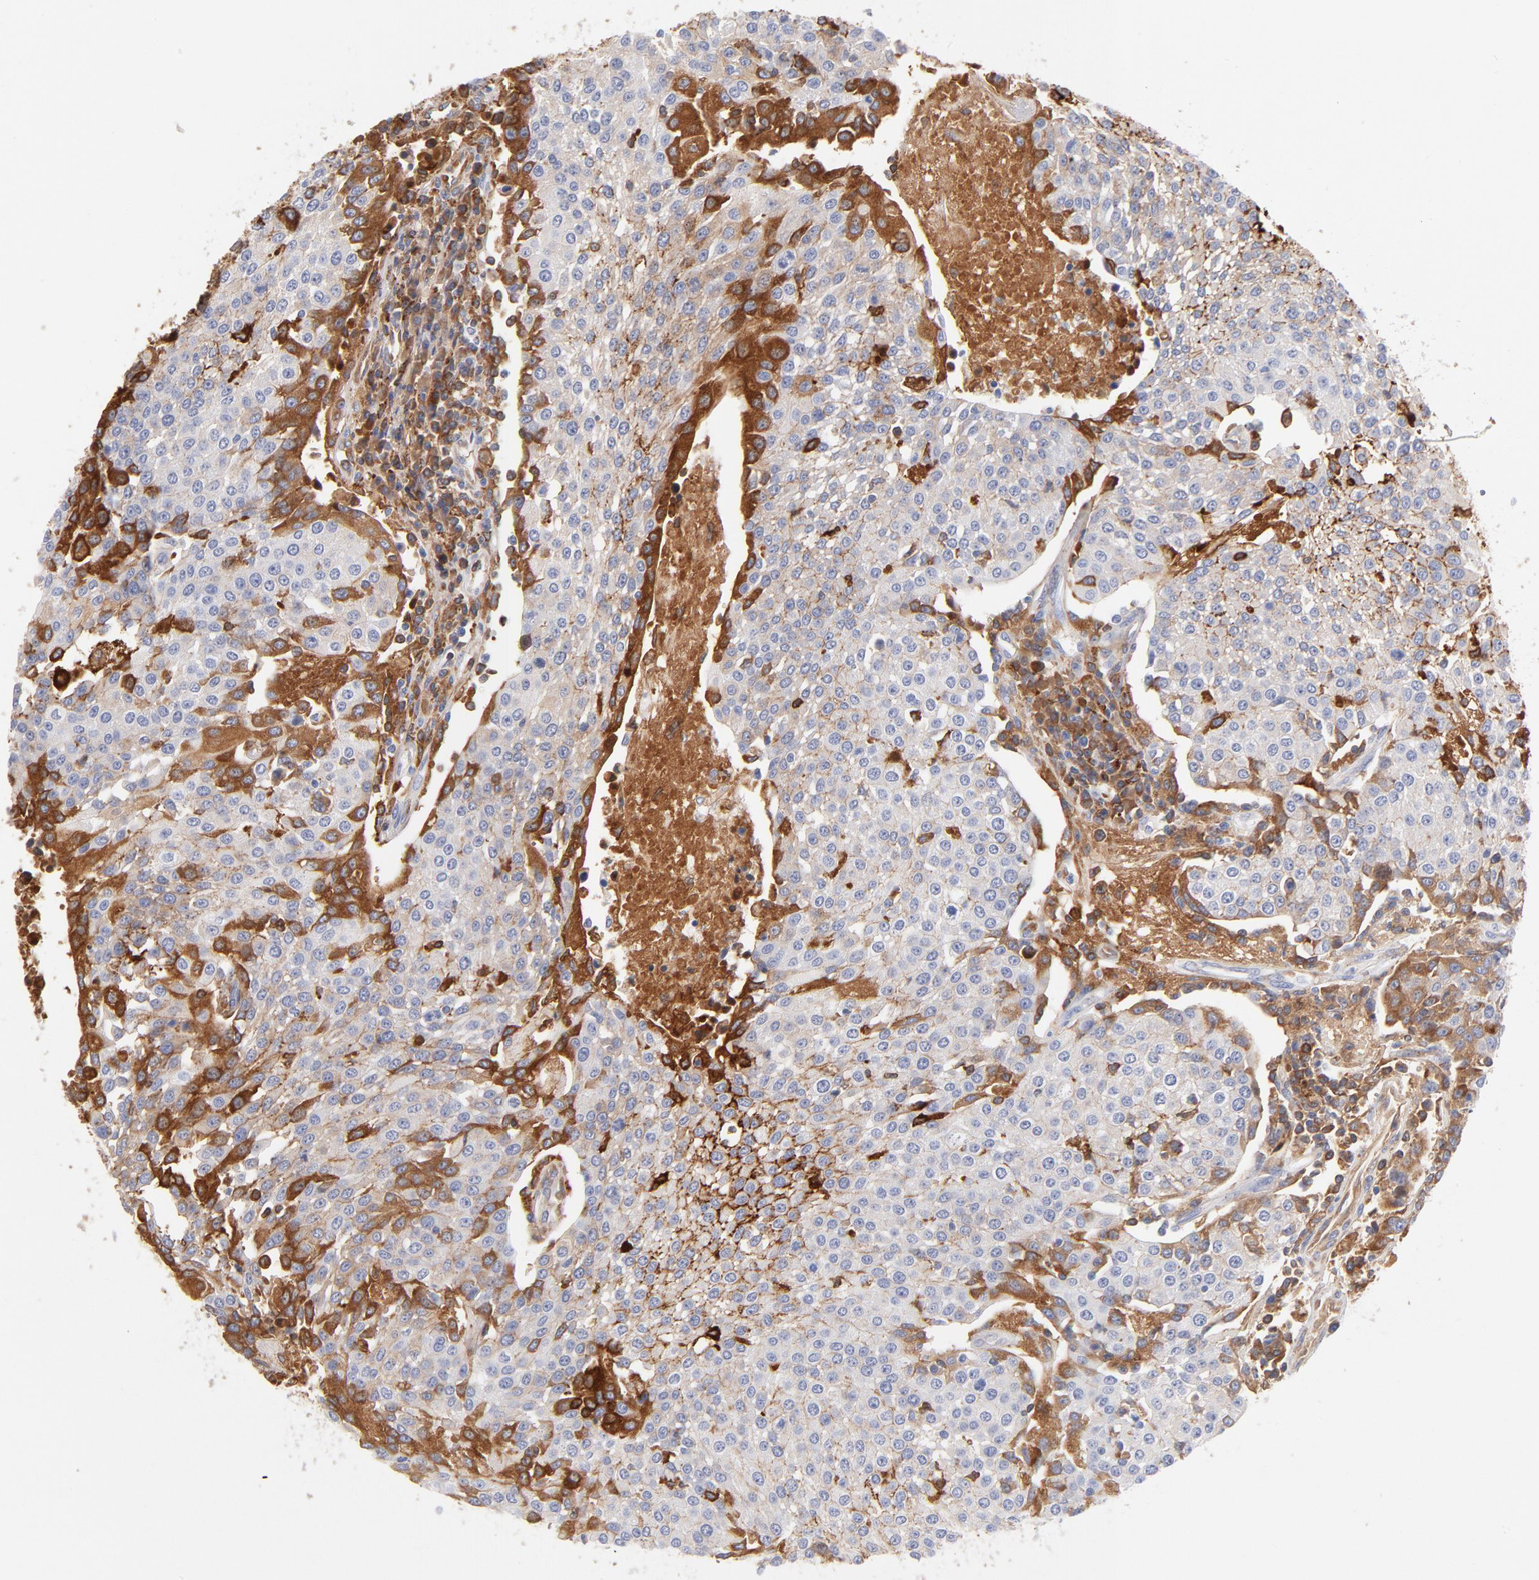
{"staining": {"intensity": "negative", "quantity": "none", "location": "none"}, "tissue": "urothelial cancer", "cell_type": "Tumor cells", "image_type": "cancer", "snomed": [{"axis": "morphology", "description": "Urothelial carcinoma, High grade"}, {"axis": "topography", "description": "Urinary bladder"}], "caption": "Urothelial carcinoma (high-grade) was stained to show a protein in brown. There is no significant expression in tumor cells. (Brightfield microscopy of DAB immunohistochemistry (IHC) at high magnification).", "gene": "C3", "patient": {"sex": "female", "age": 85}}